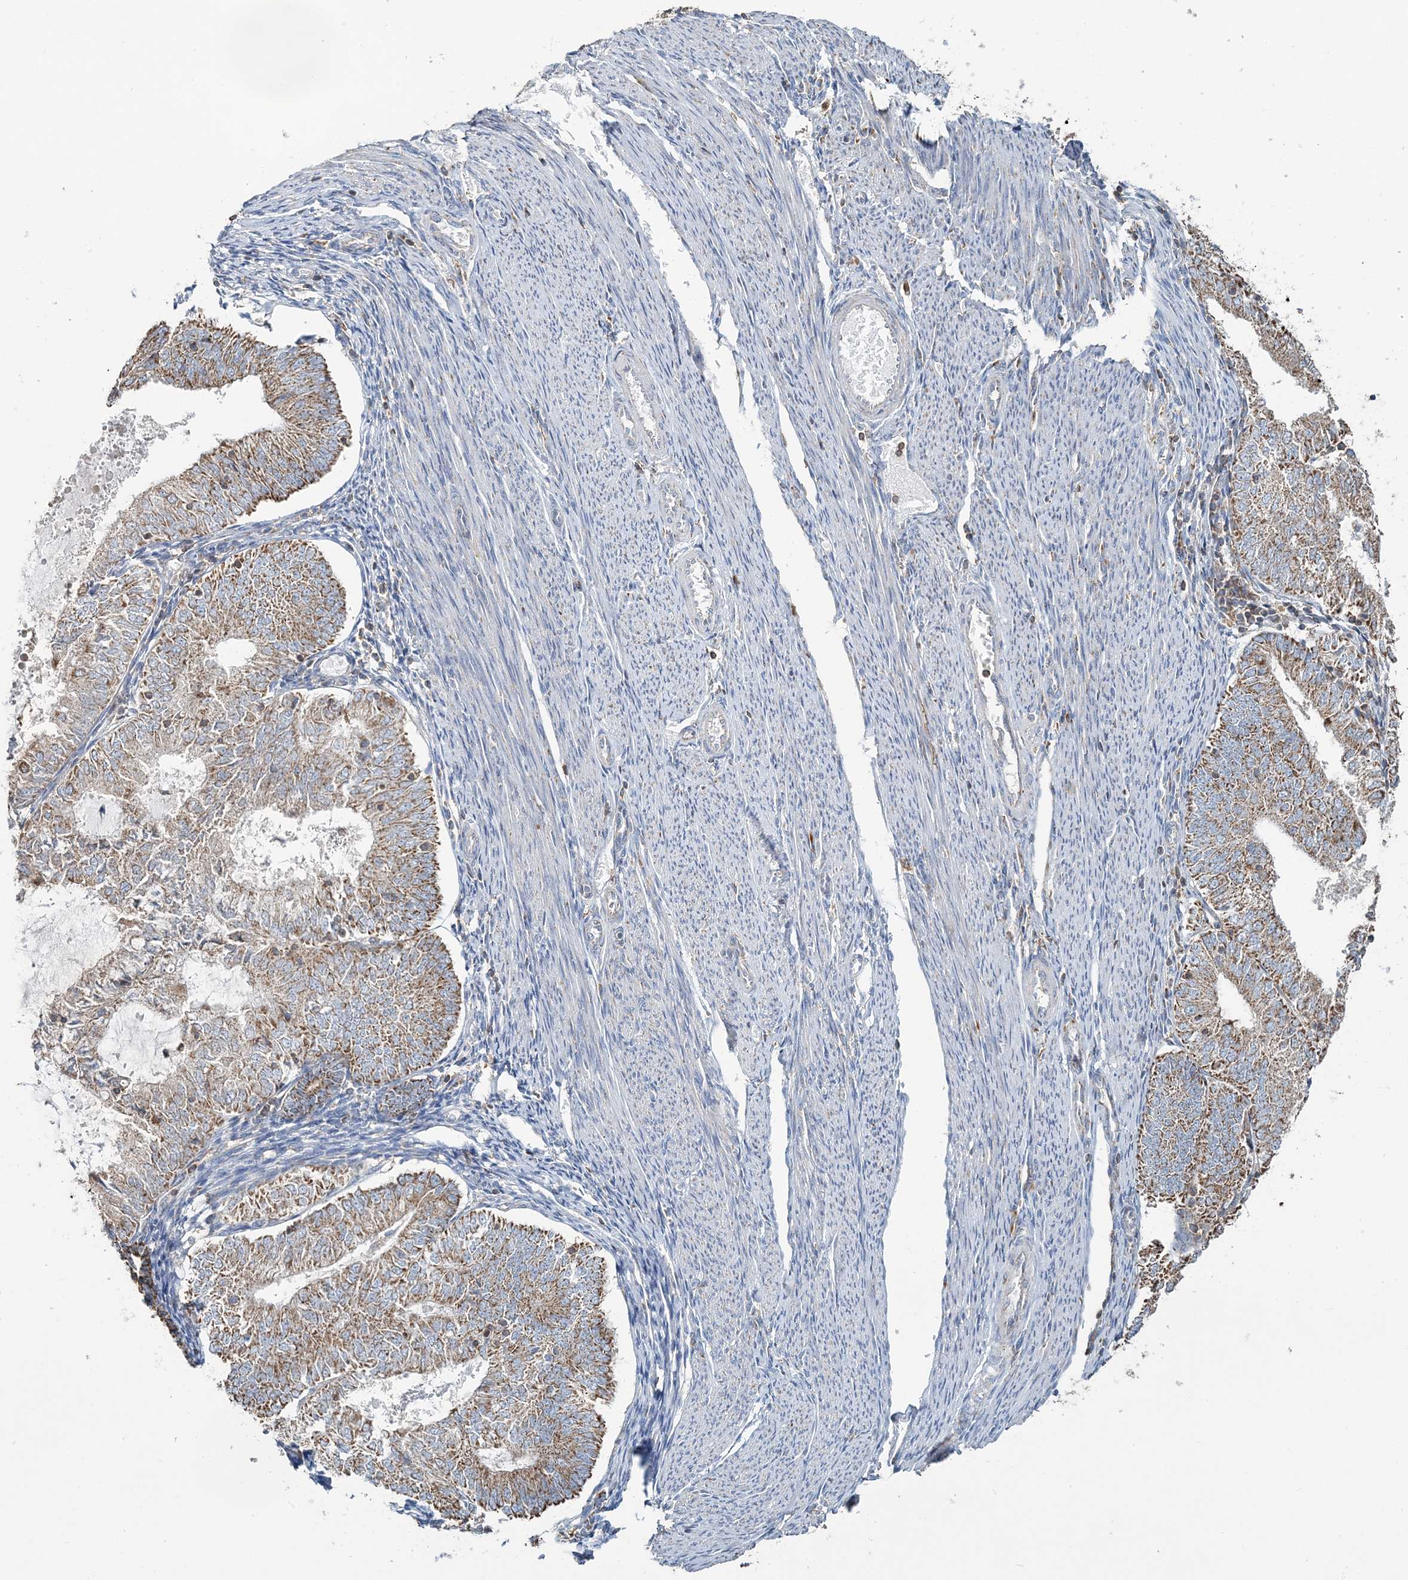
{"staining": {"intensity": "moderate", "quantity": ">75%", "location": "cytoplasmic/membranous"}, "tissue": "endometrial cancer", "cell_type": "Tumor cells", "image_type": "cancer", "snomed": [{"axis": "morphology", "description": "Adenocarcinoma, NOS"}, {"axis": "topography", "description": "Endometrium"}], "caption": "Endometrial cancer was stained to show a protein in brown. There is medium levels of moderate cytoplasmic/membranous expression in about >75% of tumor cells. (IHC, brightfield microscopy, high magnification).", "gene": "TMLHE", "patient": {"sex": "female", "age": 57}}